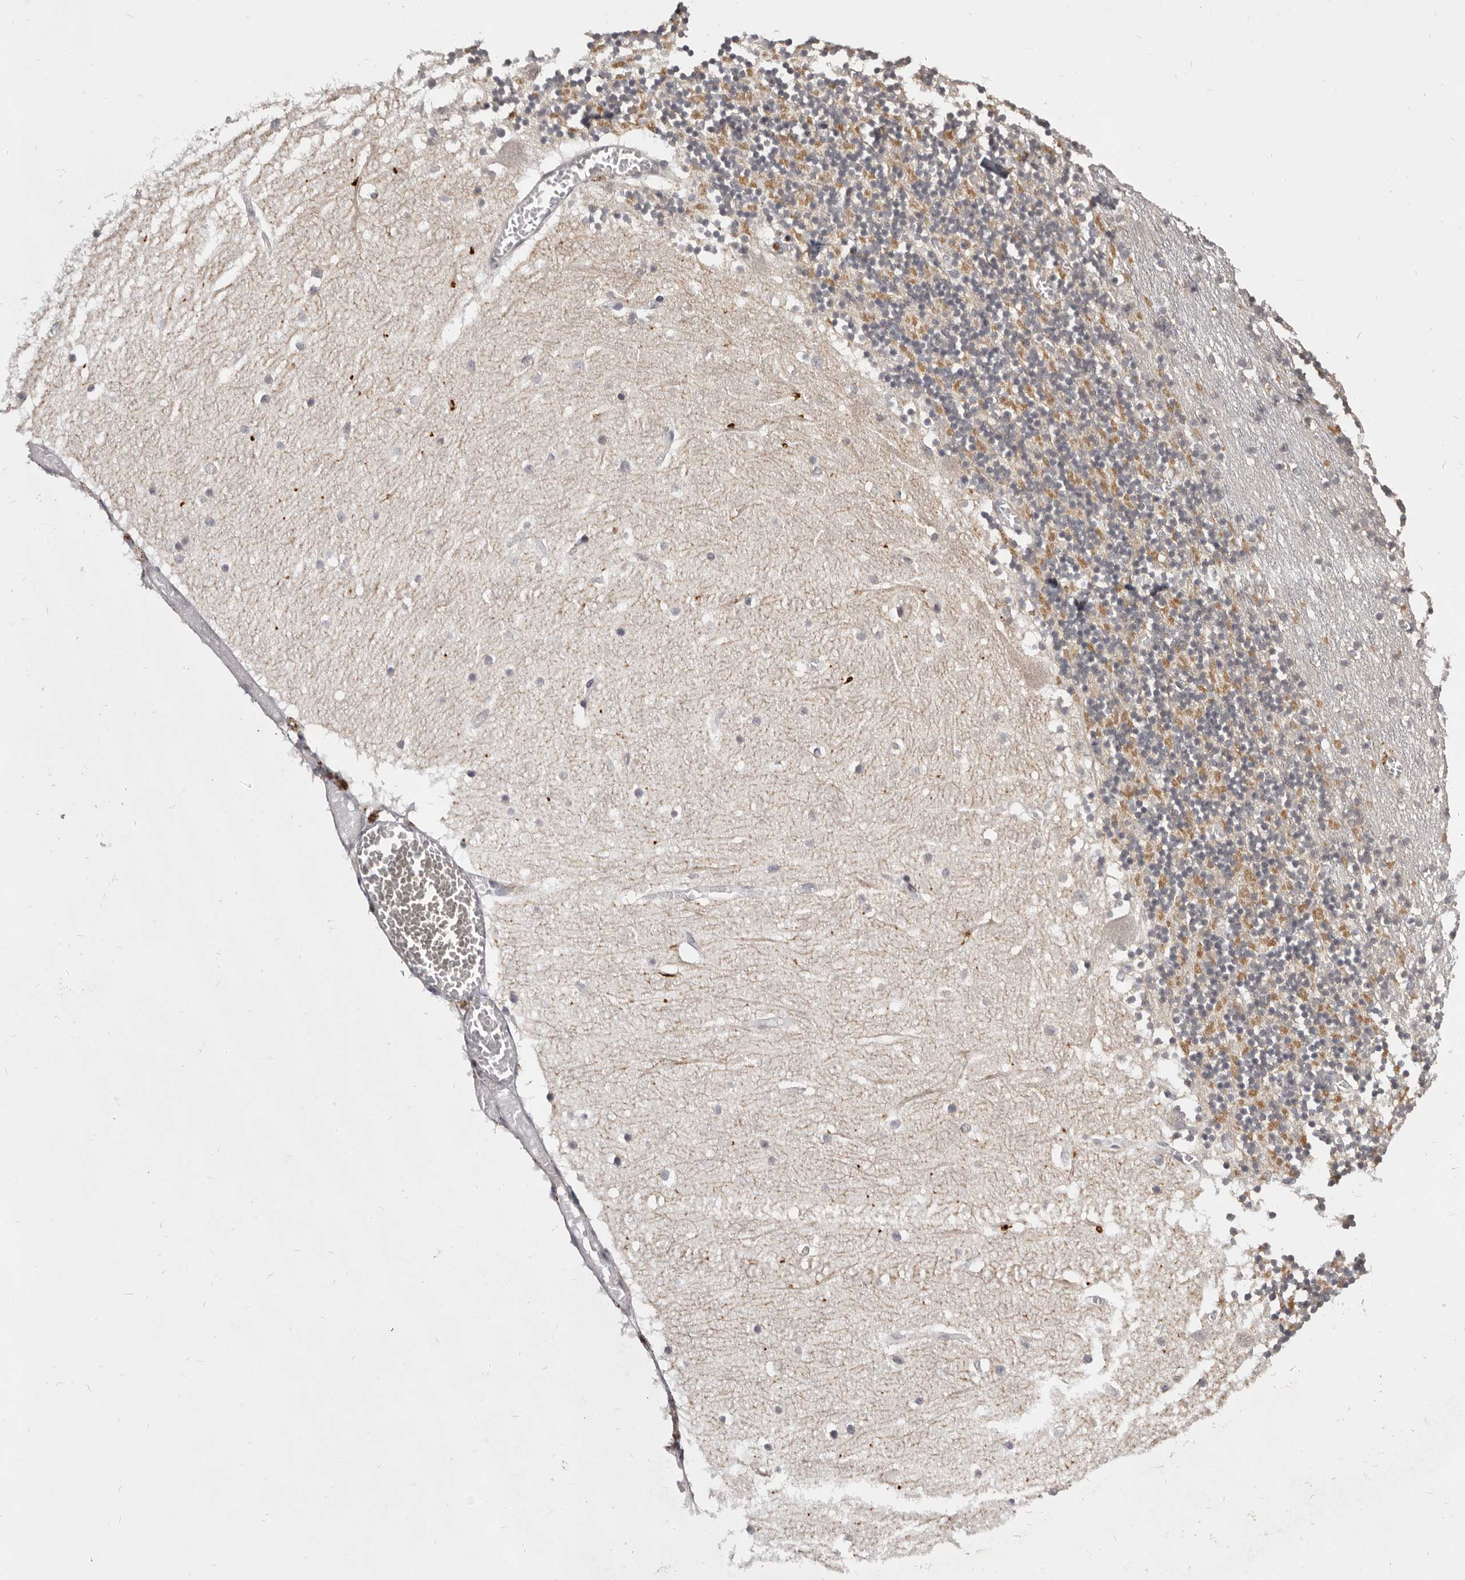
{"staining": {"intensity": "weak", "quantity": "<25%", "location": "cytoplasmic/membranous"}, "tissue": "cerebellum", "cell_type": "Cells in granular layer", "image_type": "normal", "snomed": [{"axis": "morphology", "description": "Normal tissue, NOS"}, {"axis": "topography", "description": "Cerebellum"}], "caption": "Immunohistochemistry (IHC) of benign human cerebellum exhibits no expression in cells in granular layer.", "gene": "THUMPD1", "patient": {"sex": "female", "age": 28}}